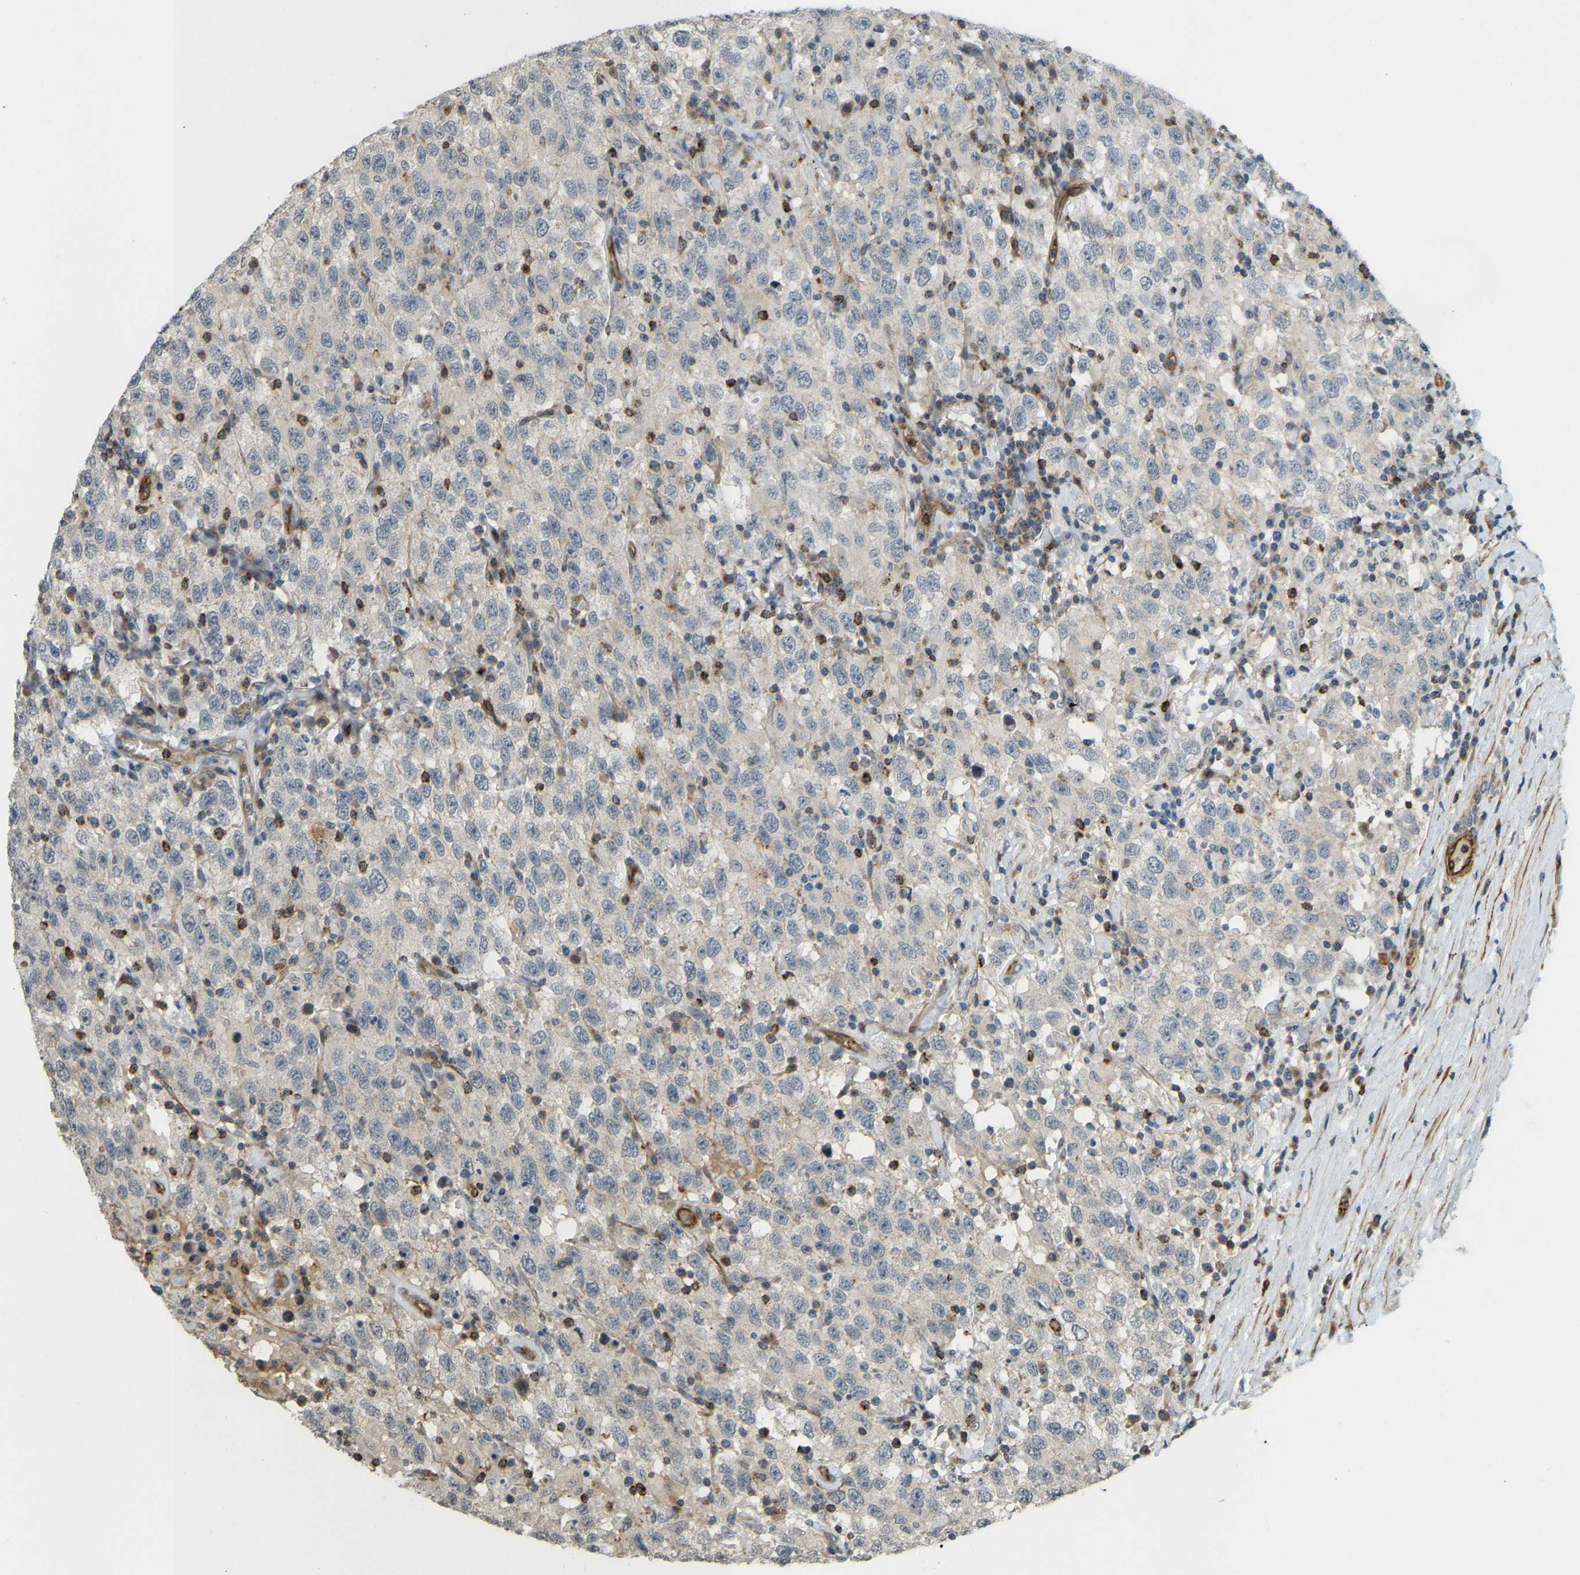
{"staining": {"intensity": "negative", "quantity": "none", "location": "none"}, "tissue": "testis cancer", "cell_type": "Tumor cells", "image_type": "cancer", "snomed": [{"axis": "morphology", "description": "Seminoma, NOS"}, {"axis": "topography", "description": "Testis"}], "caption": "Seminoma (testis) was stained to show a protein in brown. There is no significant staining in tumor cells.", "gene": "KIAA1671", "patient": {"sex": "male", "age": 41}}